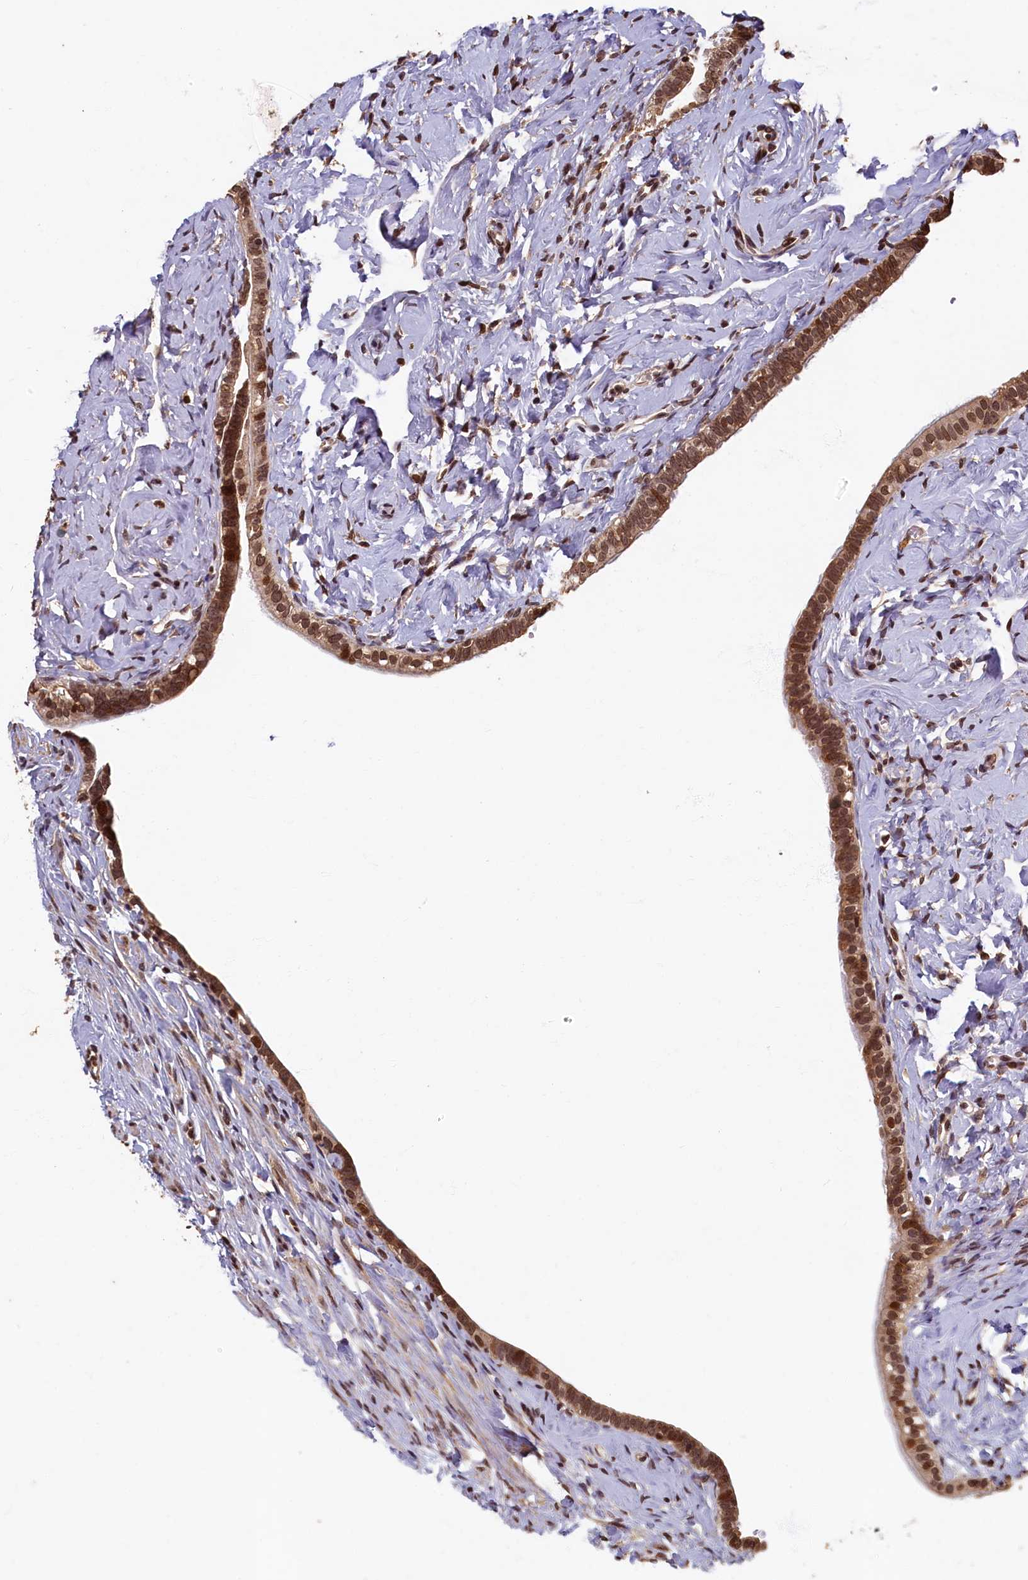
{"staining": {"intensity": "strong", "quantity": ">75%", "location": "nuclear"}, "tissue": "fallopian tube", "cell_type": "Glandular cells", "image_type": "normal", "snomed": [{"axis": "morphology", "description": "Normal tissue, NOS"}, {"axis": "topography", "description": "Fallopian tube"}], "caption": "A high amount of strong nuclear staining is seen in approximately >75% of glandular cells in benign fallopian tube. (Brightfield microscopy of DAB IHC at high magnification).", "gene": "CKAP2L", "patient": {"sex": "female", "age": 66}}